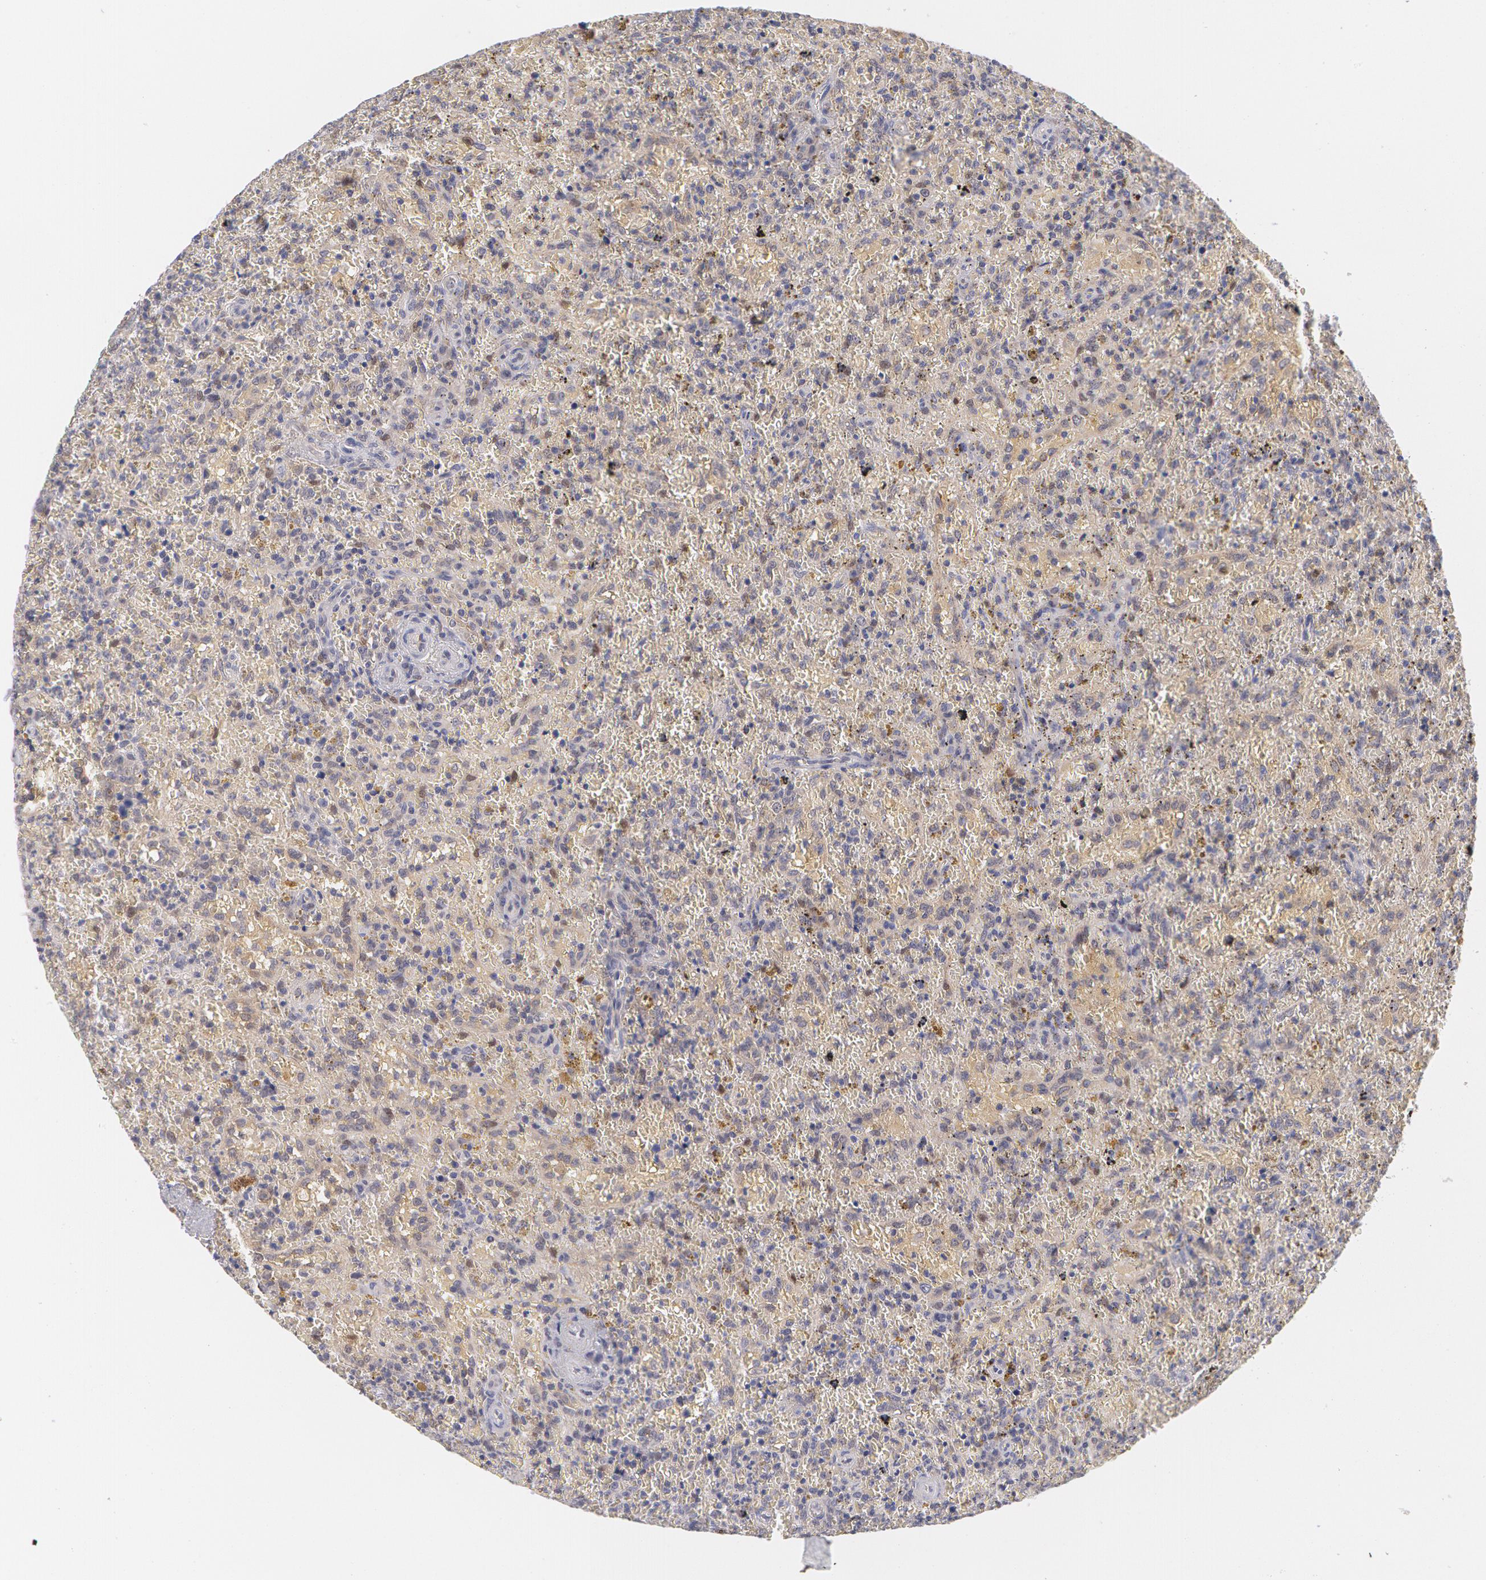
{"staining": {"intensity": "negative", "quantity": "none", "location": "none"}, "tissue": "lymphoma", "cell_type": "Tumor cells", "image_type": "cancer", "snomed": [{"axis": "morphology", "description": "Malignant lymphoma, non-Hodgkin's type, High grade"}, {"axis": "topography", "description": "Spleen"}, {"axis": "topography", "description": "Lymph node"}], "caption": "An image of human lymphoma is negative for staining in tumor cells.", "gene": "TXNRD1", "patient": {"sex": "female", "age": 70}}